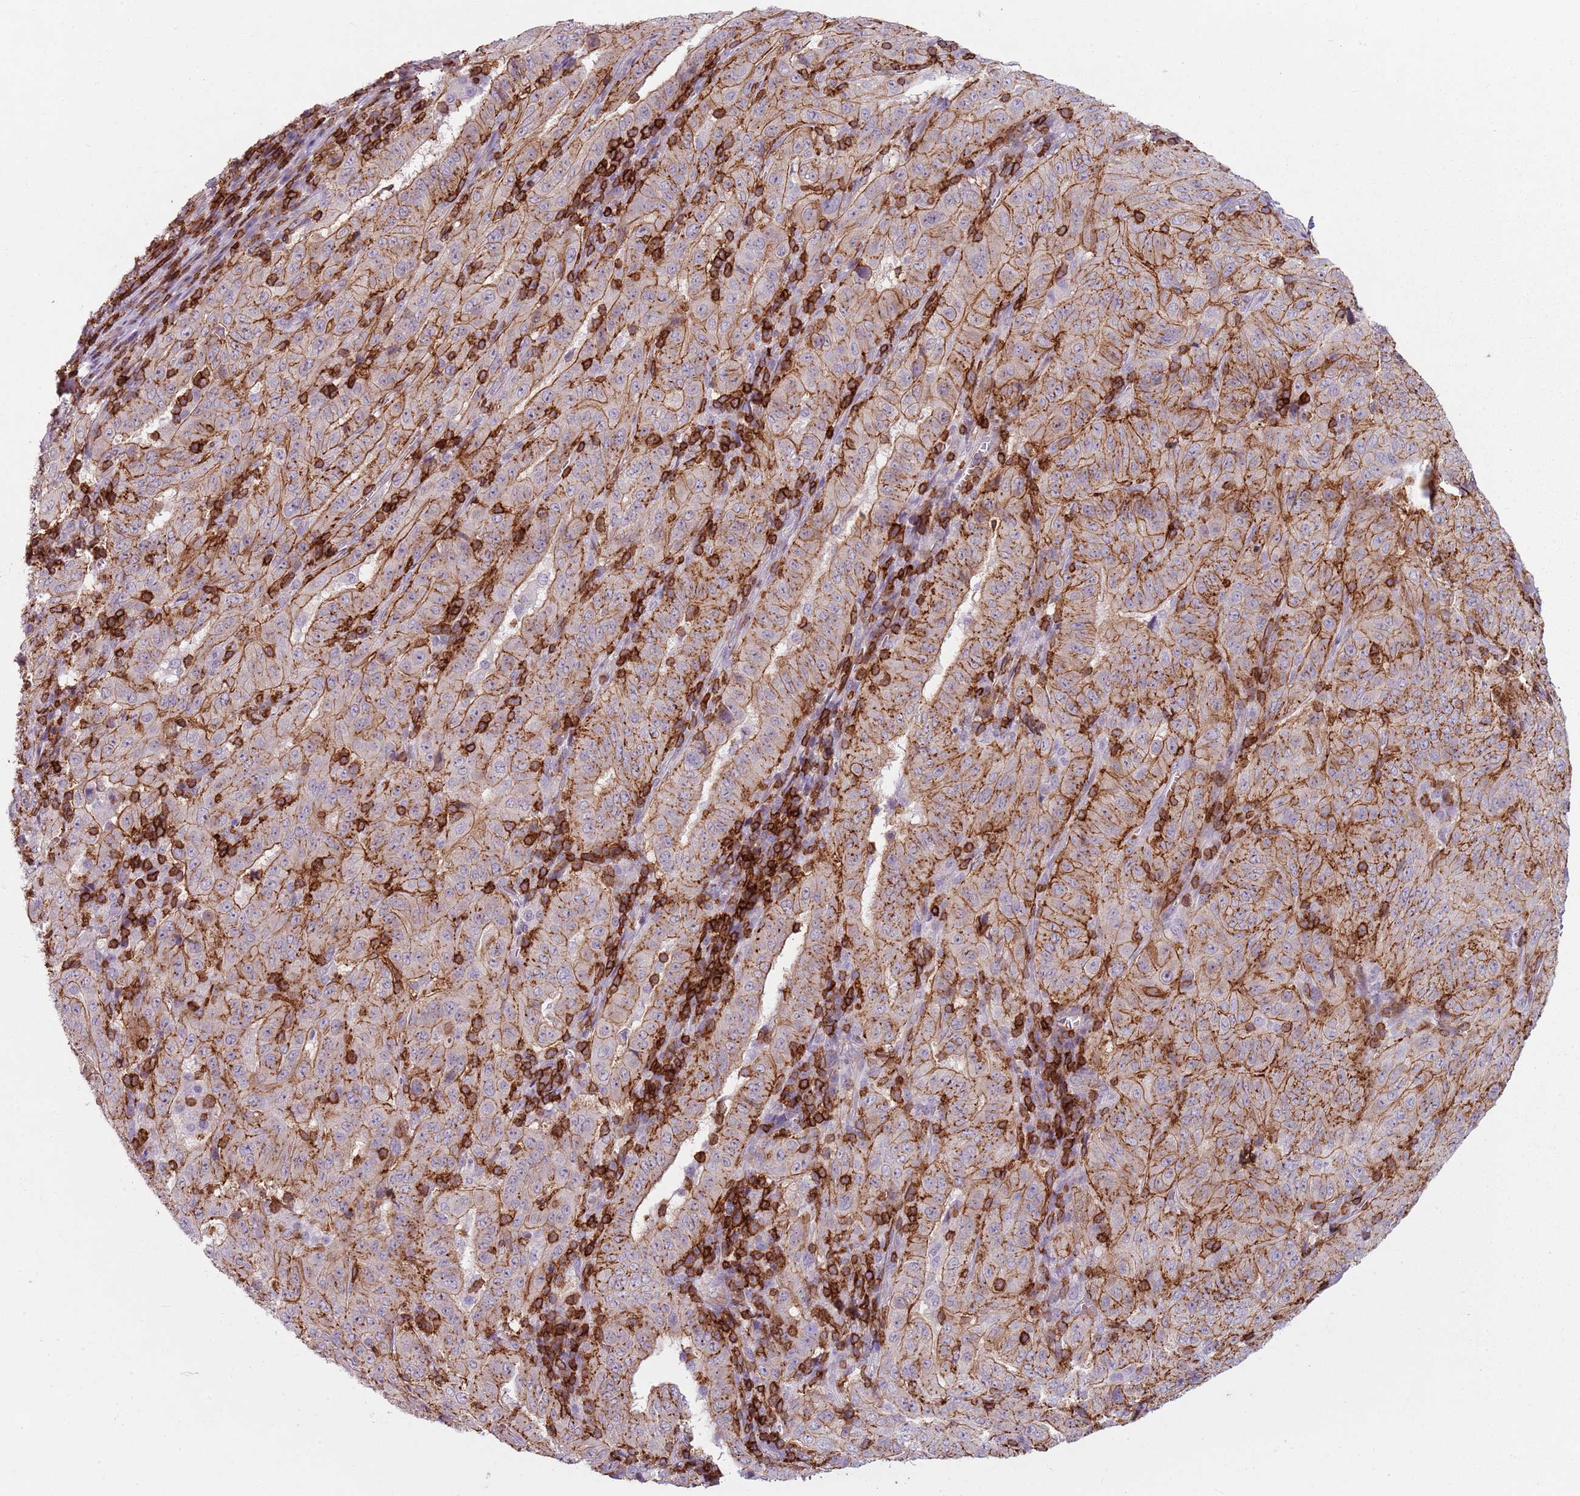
{"staining": {"intensity": "moderate", "quantity": ">75%", "location": "cytoplasmic/membranous"}, "tissue": "pancreatic cancer", "cell_type": "Tumor cells", "image_type": "cancer", "snomed": [{"axis": "morphology", "description": "Adenocarcinoma, NOS"}, {"axis": "topography", "description": "Pancreas"}], "caption": "Immunohistochemical staining of human pancreatic cancer shows medium levels of moderate cytoplasmic/membranous positivity in approximately >75% of tumor cells.", "gene": "ZNF583", "patient": {"sex": "male", "age": 63}}